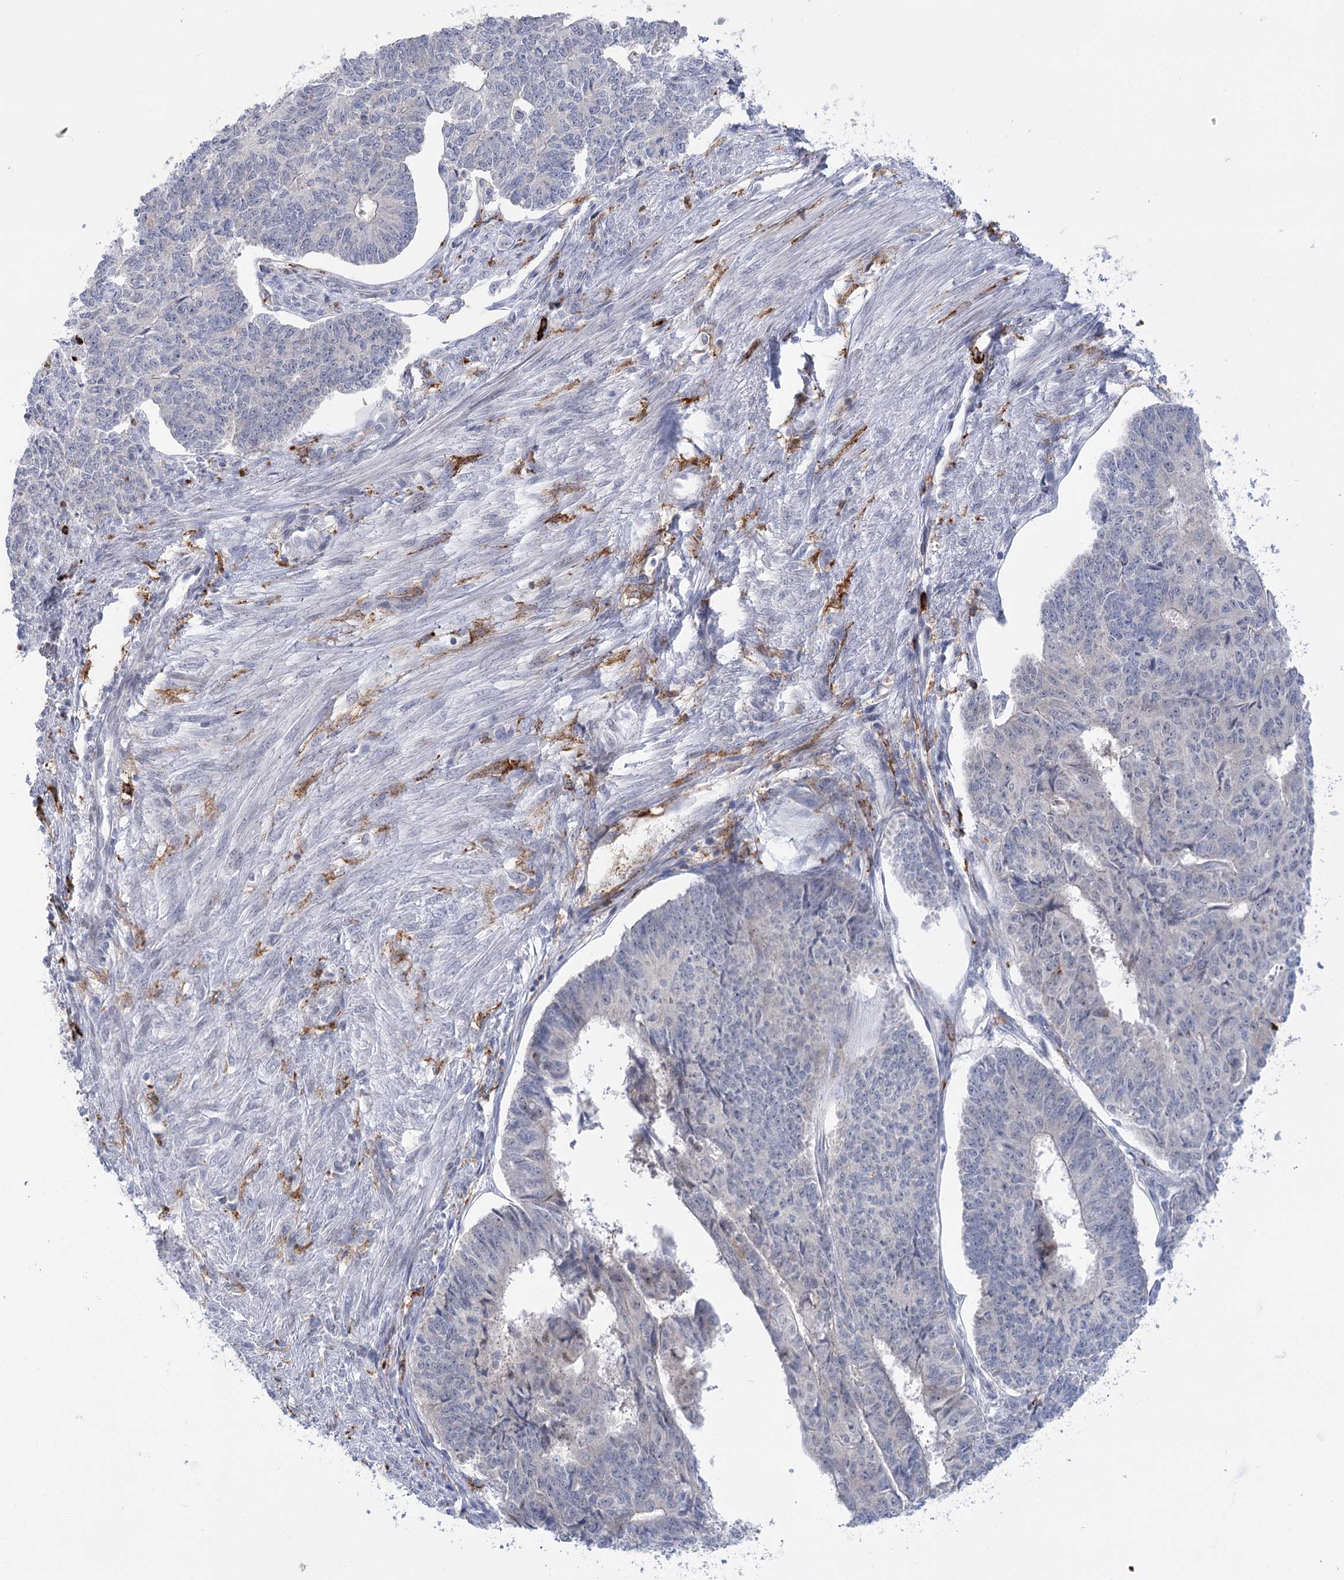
{"staining": {"intensity": "negative", "quantity": "none", "location": "none"}, "tissue": "endometrial cancer", "cell_type": "Tumor cells", "image_type": "cancer", "snomed": [{"axis": "morphology", "description": "Adenocarcinoma, NOS"}, {"axis": "topography", "description": "Endometrium"}], "caption": "IHC of endometrial cancer shows no staining in tumor cells.", "gene": "PIWIL4", "patient": {"sex": "female", "age": 32}}